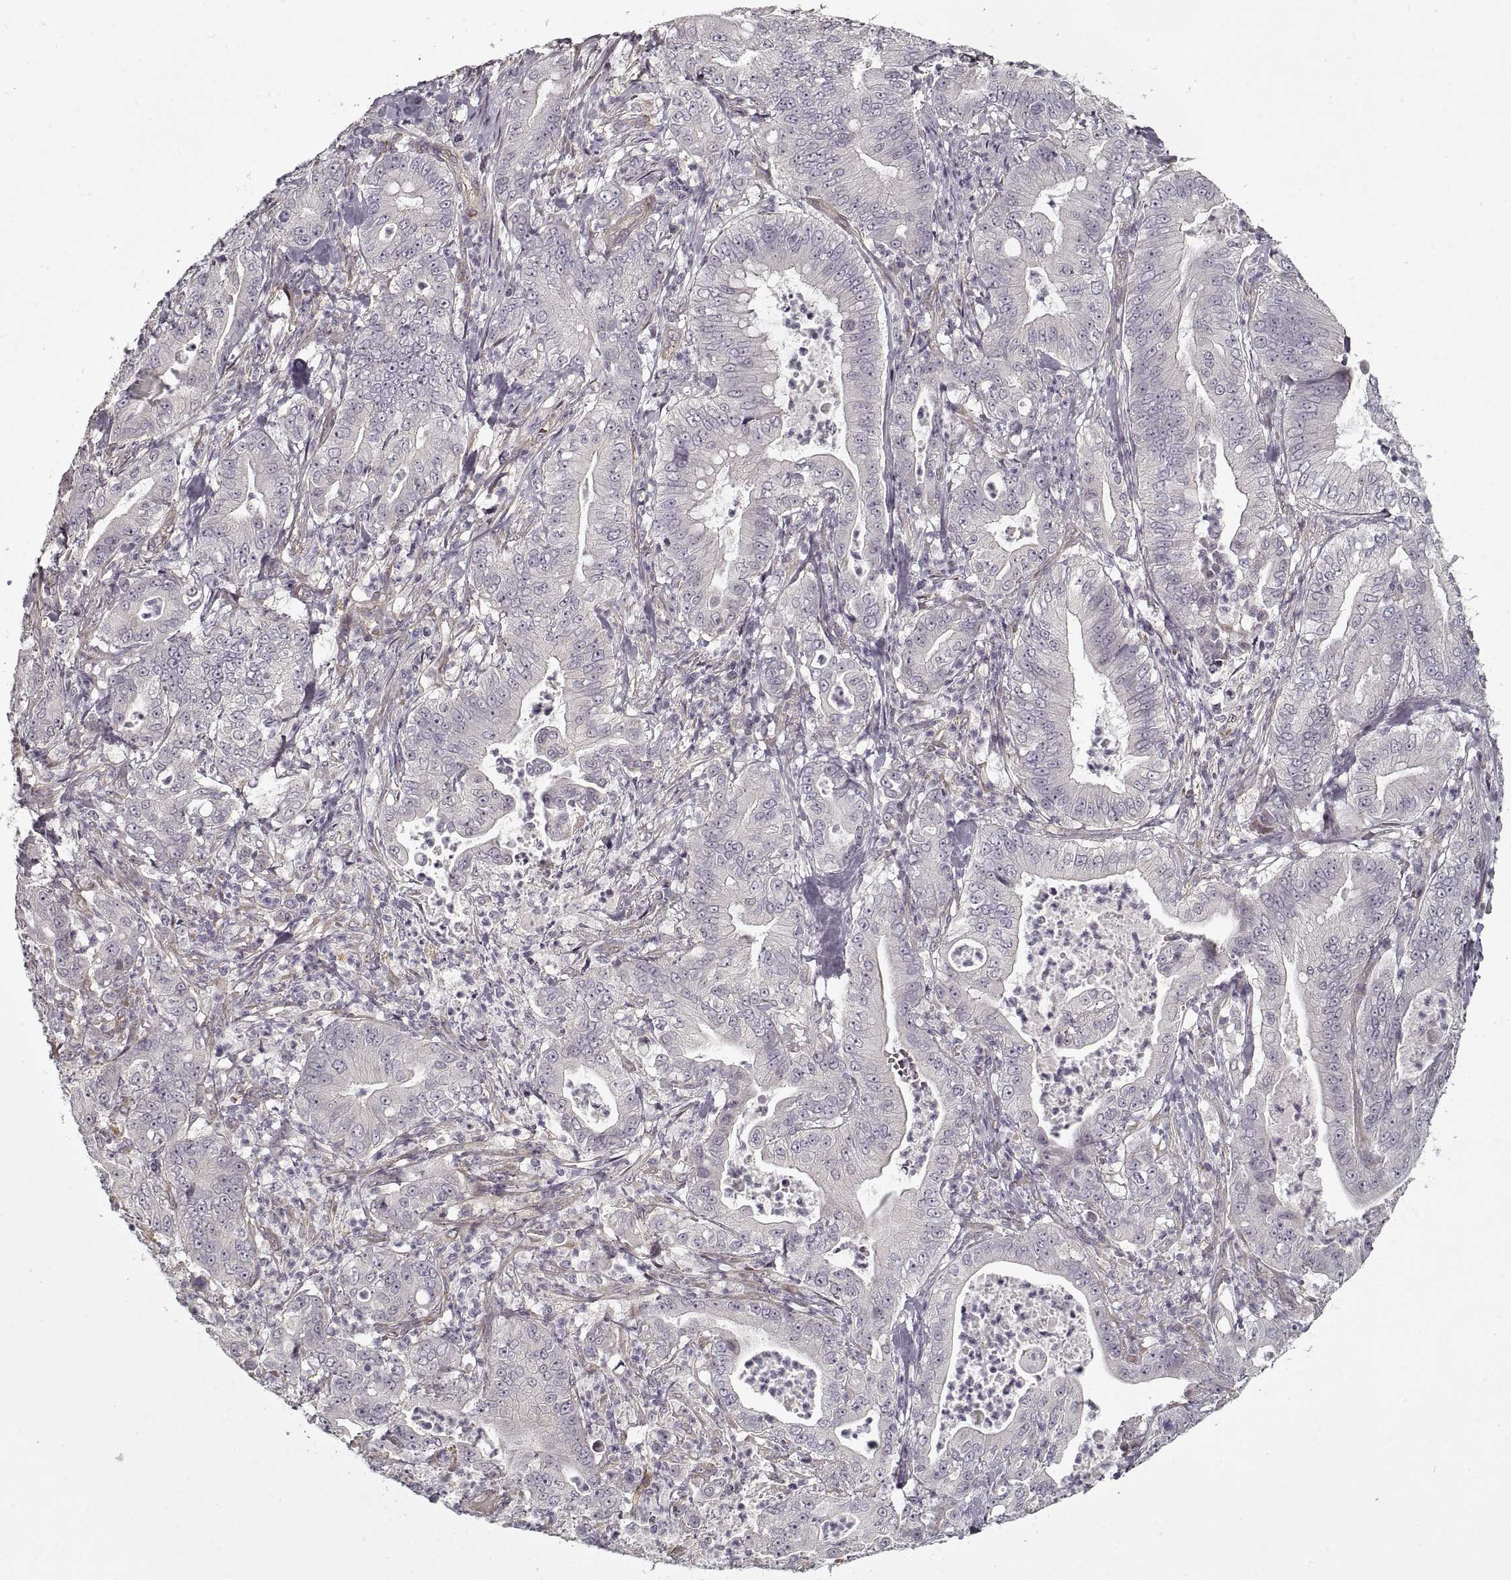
{"staining": {"intensity": "negative", "quantity": "none", "location": "none"}, "tissue": "pancreatic cancer", "cell_type": "Tumor cells", "image_type": "cancer", "snomed": [{"axis": "morphology", "description": "Adenocarcinoma, NOS"}, {"axis": "topography", "description": "Pancreas"}], "caption": "Immunohistochemistry image of neoplastic tissue: human pancreatic cancer (adenocarcinoma) stained with DAB (3,3'-diaminobenzidine) displays no significant protein expression in tumor cells.", "gene": "LAMB2", "patient": {"sex": "male", "age": 71}}